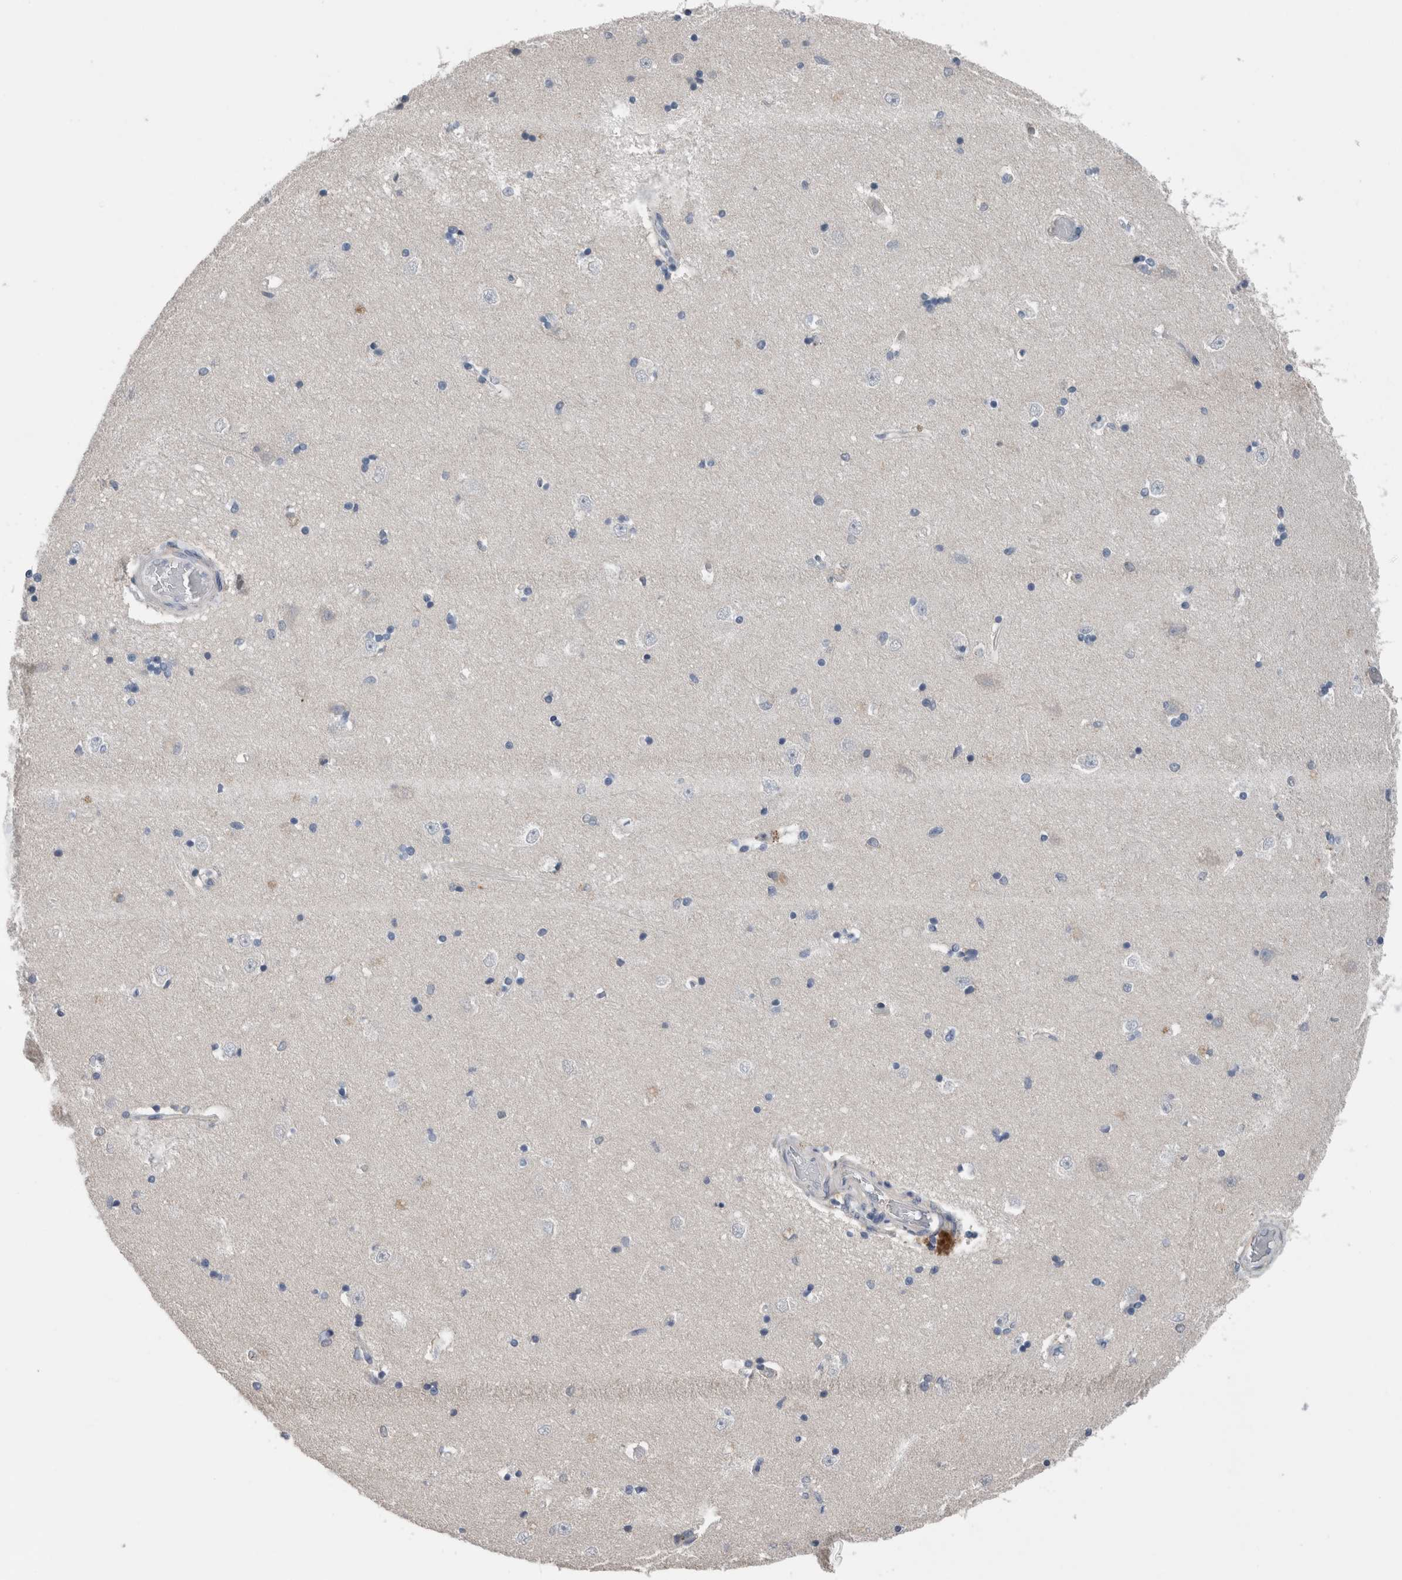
{"staining": {"intensity": "negative", "quantity": "none", "location": "none"}, "tissue": "hippocampus", "cell_type": "Glial cells", "image_type": "normal", "snomed": [{"axis": "morphology", "description": "Normal tissue, NOS"}, {"axis": "topography", "description": "Hippocampus"}], "caption": "An immunohistochemistry micrograph of unremarkable hippocampus is shown. There is no staining in glial cells of hippocampus. (Immunohistochemistry (ihc), brightfield microscopy, high magnification).", "gene": "CRNN", "patient": {"sex": "male", "age": 45}}